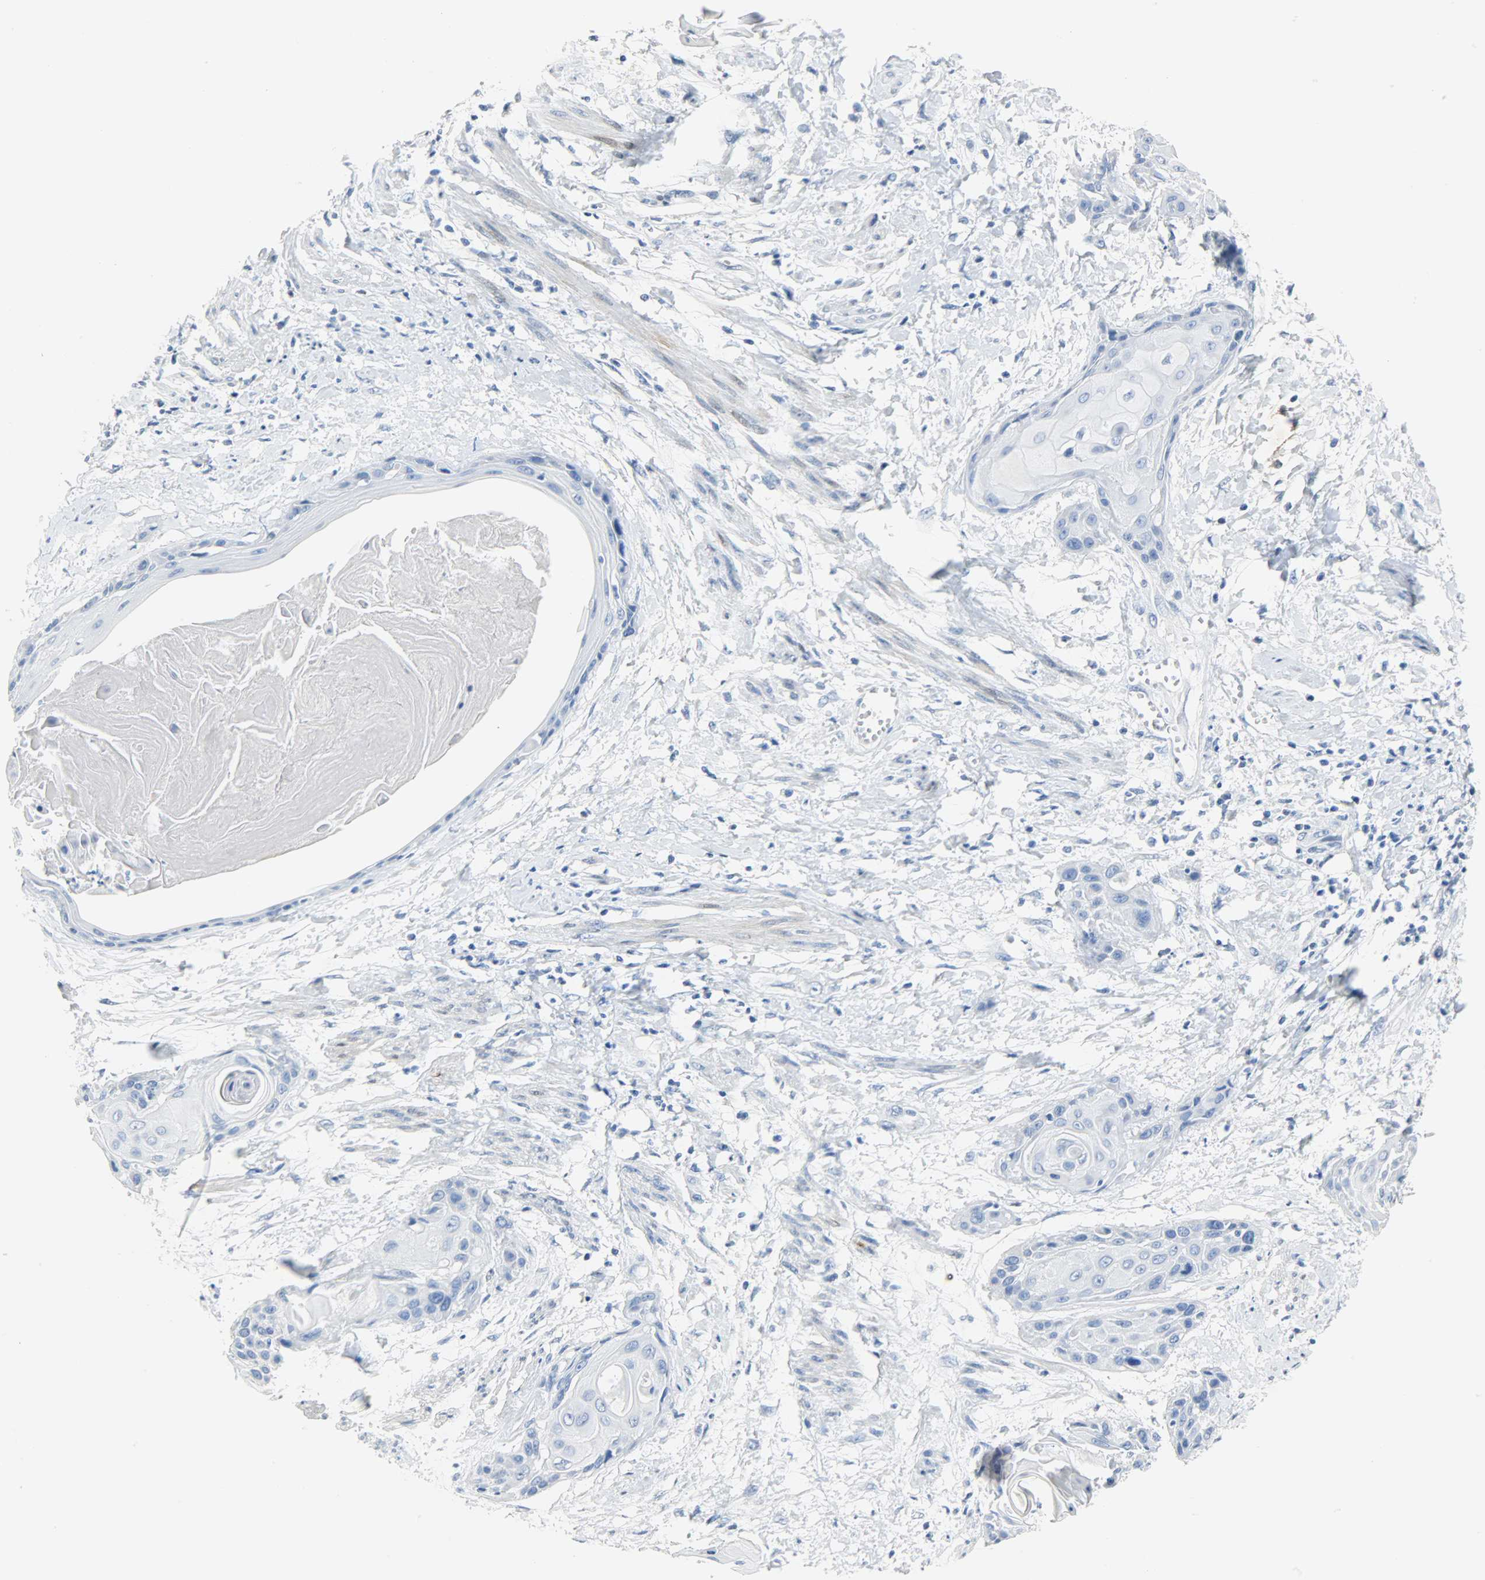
{"staining": {"intensity": "negative", "quantity": "none", "location": "none"}, "tissue": "cervical cancer", "cell_type": "Tumor cells", "image_type": "cancer", "snomed": [{"axis": "morphology", "description": "Squamous cell carcinoma, NOS"}, {"axis": "topography", "description": "Cervix"}], "caption": "Immunohistochemical staining of cervical squamous cell carcinoma shows no significant positivity in tumor cells.", "gene": "CA3", "patient": {"sex": "female", "age": 57}}